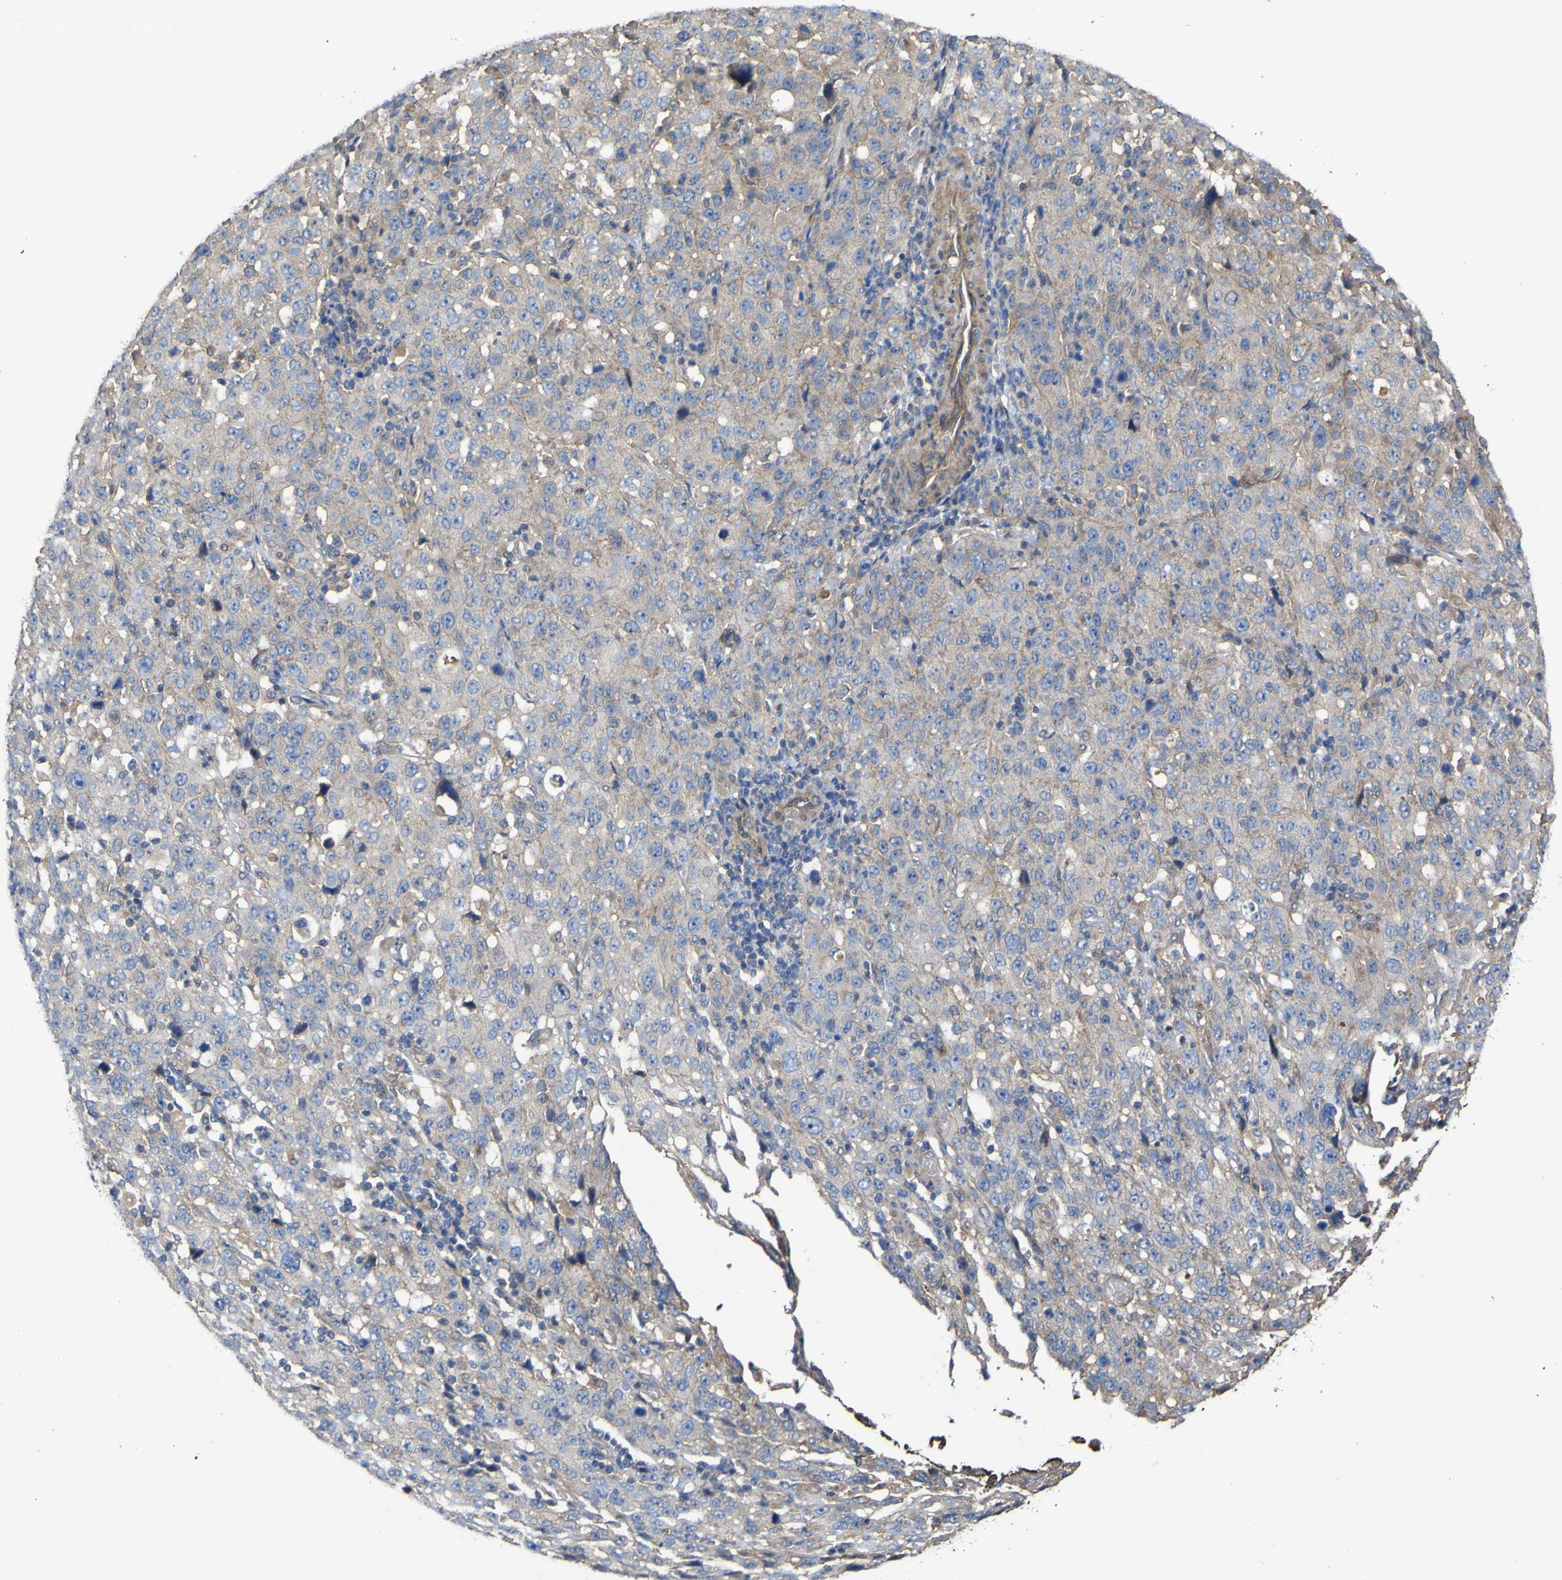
{"staining": {"intensity": "weak", "quantity": ">75%", "location": "cytoplasmic/membranous"}, "tissue": "stomach cancer", "cell_type": "Tumor cells", "image_type": "cancer", "snomed": [{"axis": "morphology", "description": "Normal tissue, NOS"}, {"axis": "morphology", "description": "Adenocarcinoma, NOS"}, {"axis": "topography", "description": "Stomach"}], "caption": "A brown stain shows weak cytoplasmic/membranous staining of a protein in stomach cancer (adenocarcinoma) tumor cells.", "gene": "TNFSF15", "patient": {"sex": "male", "age": 48}}